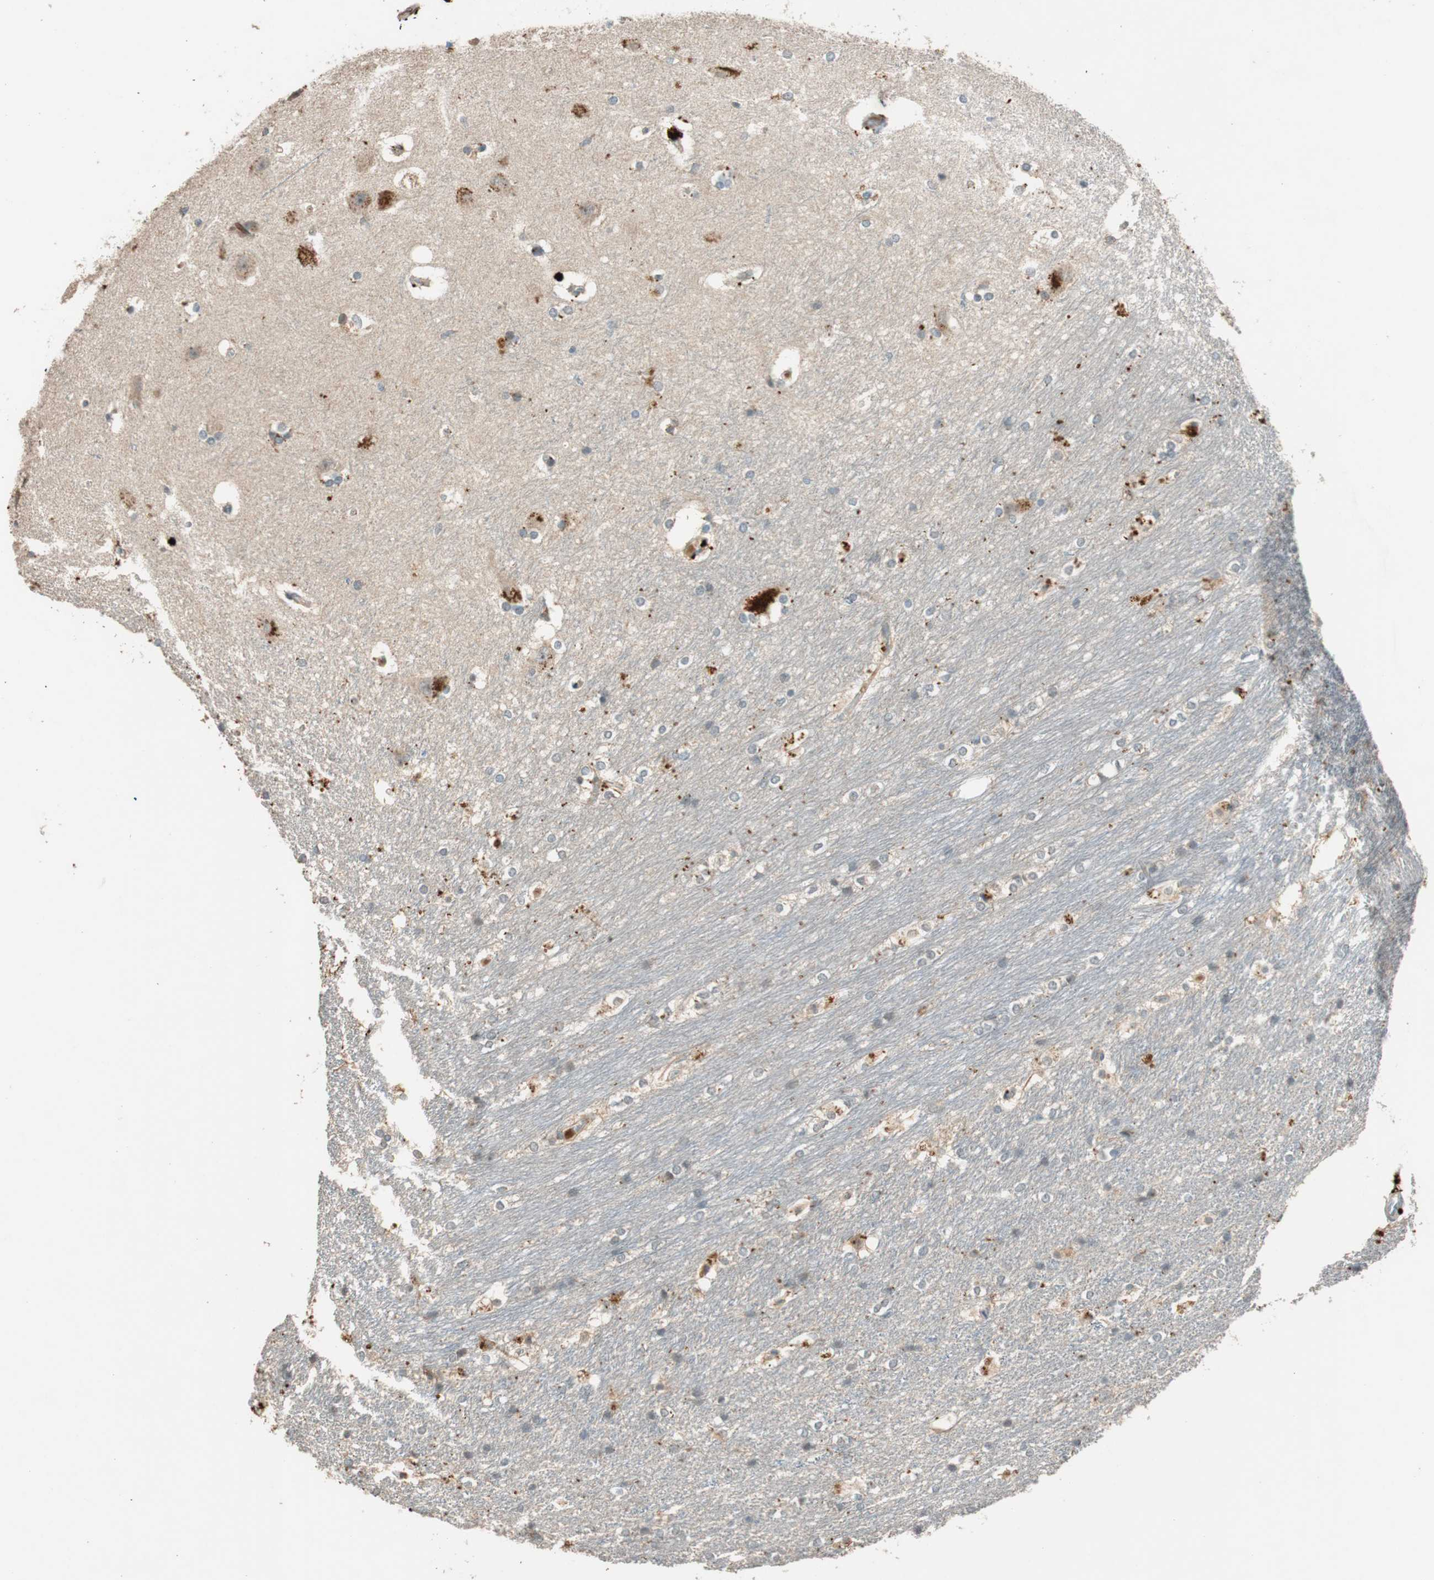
{"staining": {"intensity": "negative", "quantity": "none", "location": "none"}, "tissue": "hippocampus", "cell_type": "Glial cells", "image_type": "normal", "snomed": [{"axis": "morphology", "description": "Normal tissue, NOS"}, {"axis": "topography", "description": "Hippocampus"}], "caption": "DAB (3,3'-diaminobenzidine) immunohistochemical staining of benign human hippocampus shows no significant positivity in glial cells.", "gene": "GLB1", "patient": {"sex": "female", "age": 19}}